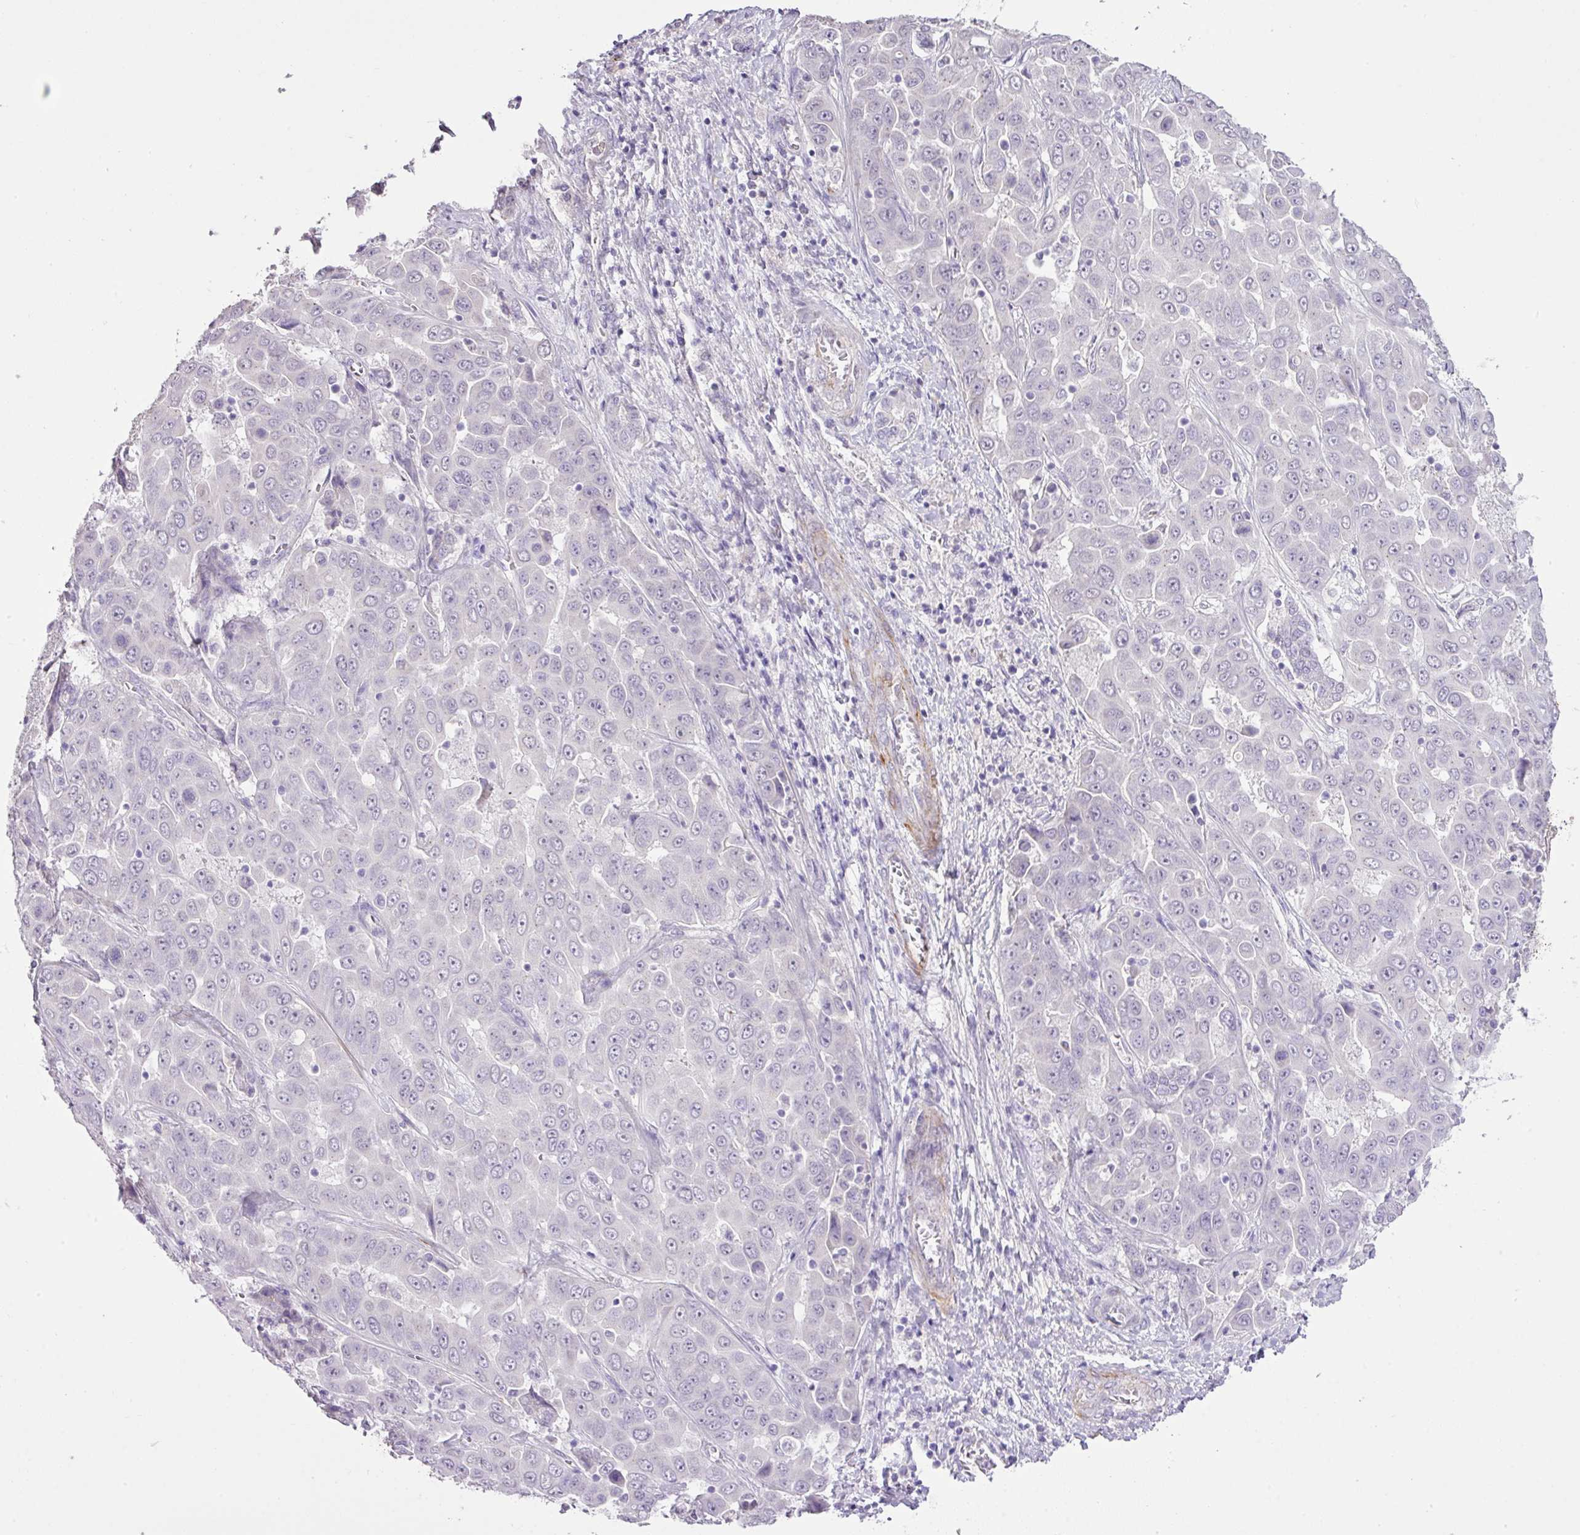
{"staining": {"intensity": "negative", "quantity": "none", "location": "none"}, "tissue": "liver cancer", "cell_type": "Tumor cells", "image_type": "cancer", "snomed": [{"axis": "morphology", "description": "Cholangiocarcinoma"}, {"axis": "topography", "description": "Liver"}], "caption": "Protein analysis of cholangiocarcinoma (liver) demonstrates no significant staining in tumor cells.", "gene": "DIP2A", "patient": {"sex": "female", "age": 52}}